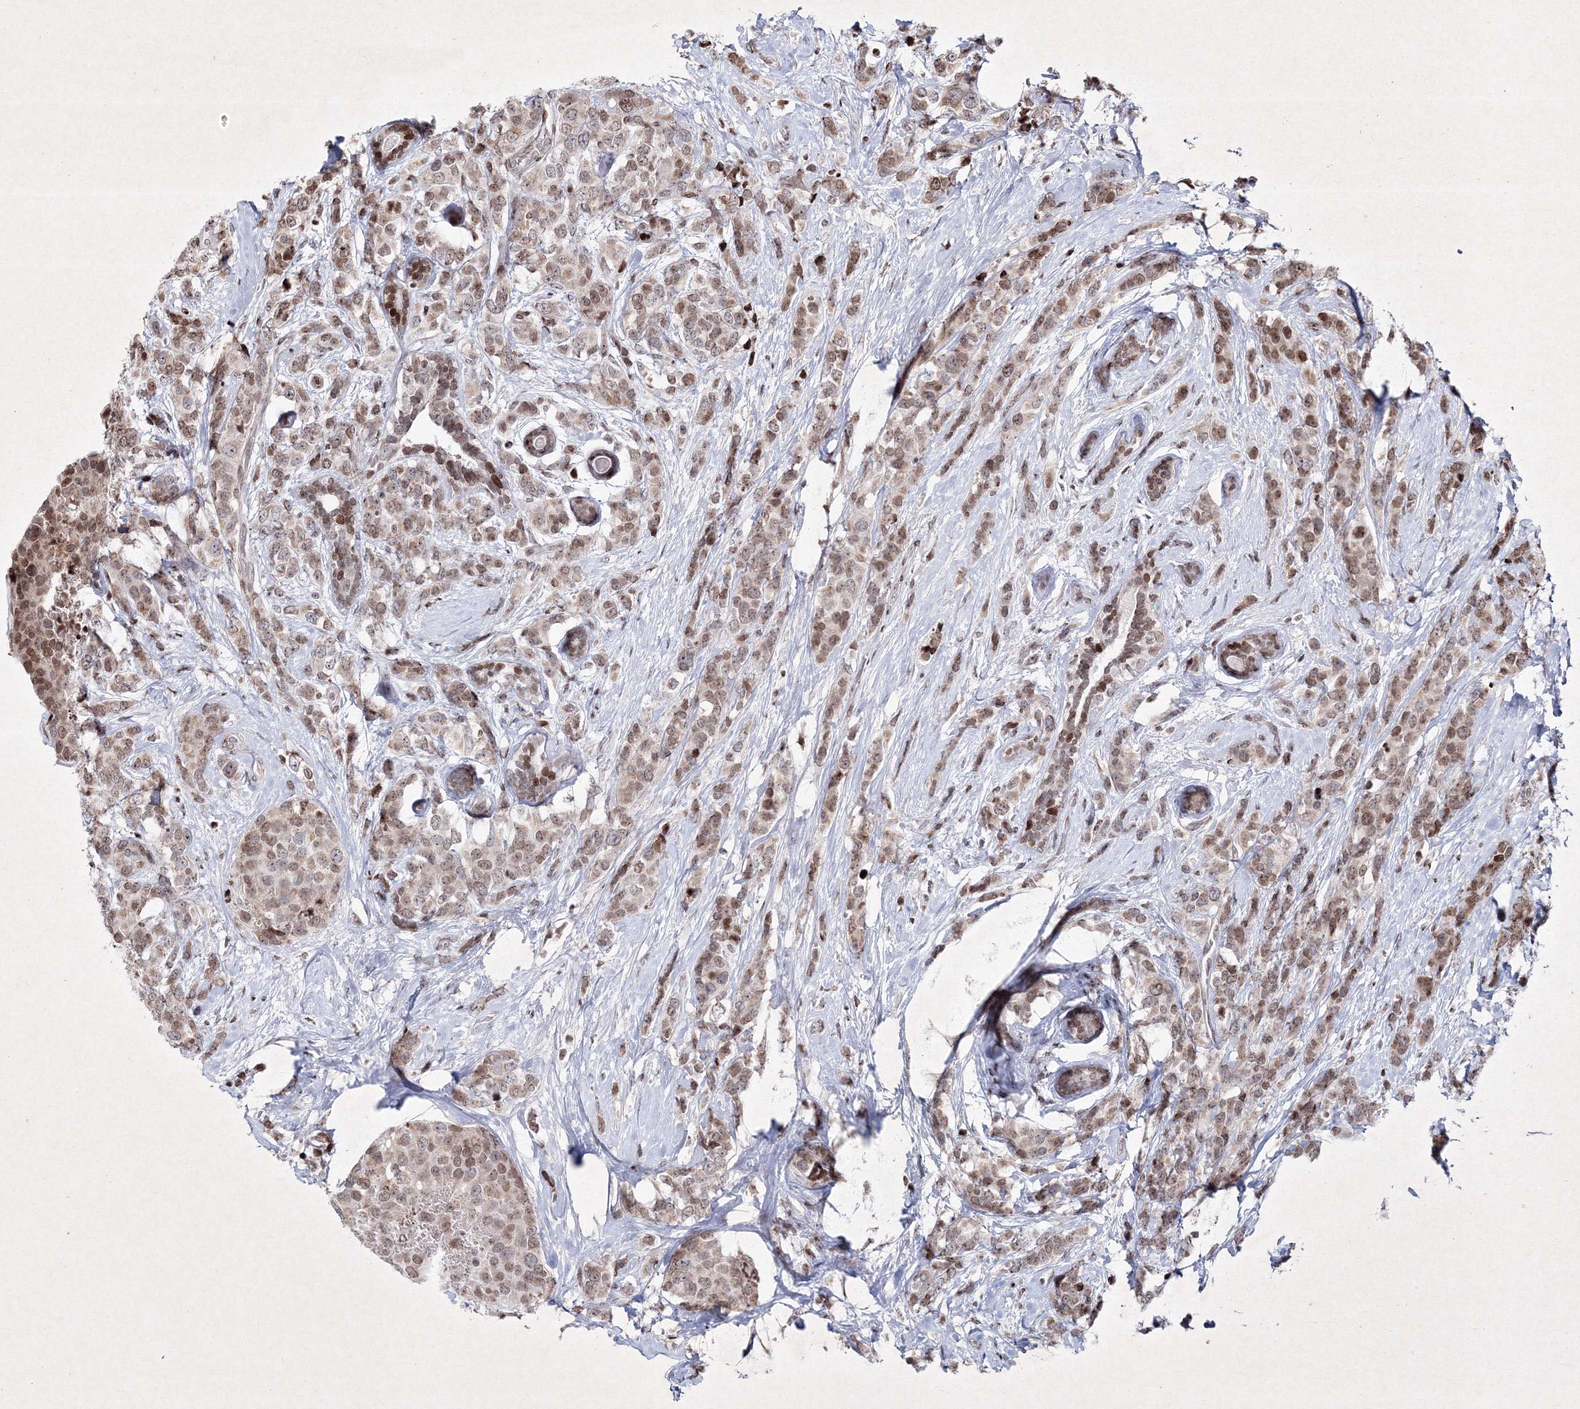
{"staining": {"intensity": "weak", "quantity": "25%-75%", "location": "nuclear"}, "tissue": "breast cancer", "cell_type": "Tumor cells", "image_type": "cancer", "snomed": [{"axis": "morphology", "description": "Lobular carcinoma"}, {"axis": "topography", "description": "Breast"}], "caption": "High-power microscopy captured an immunohistochemistry (IHC) photomicrograph of lobular carcinoma (breast), revealing weak nuclear positivity in approximately 25%-75% of tumor cells. (DAB = brown stain, brightfield microscopy at high magnification).", "gene": "SMIM29", "patient": {"sex": "female", "age": 59}}